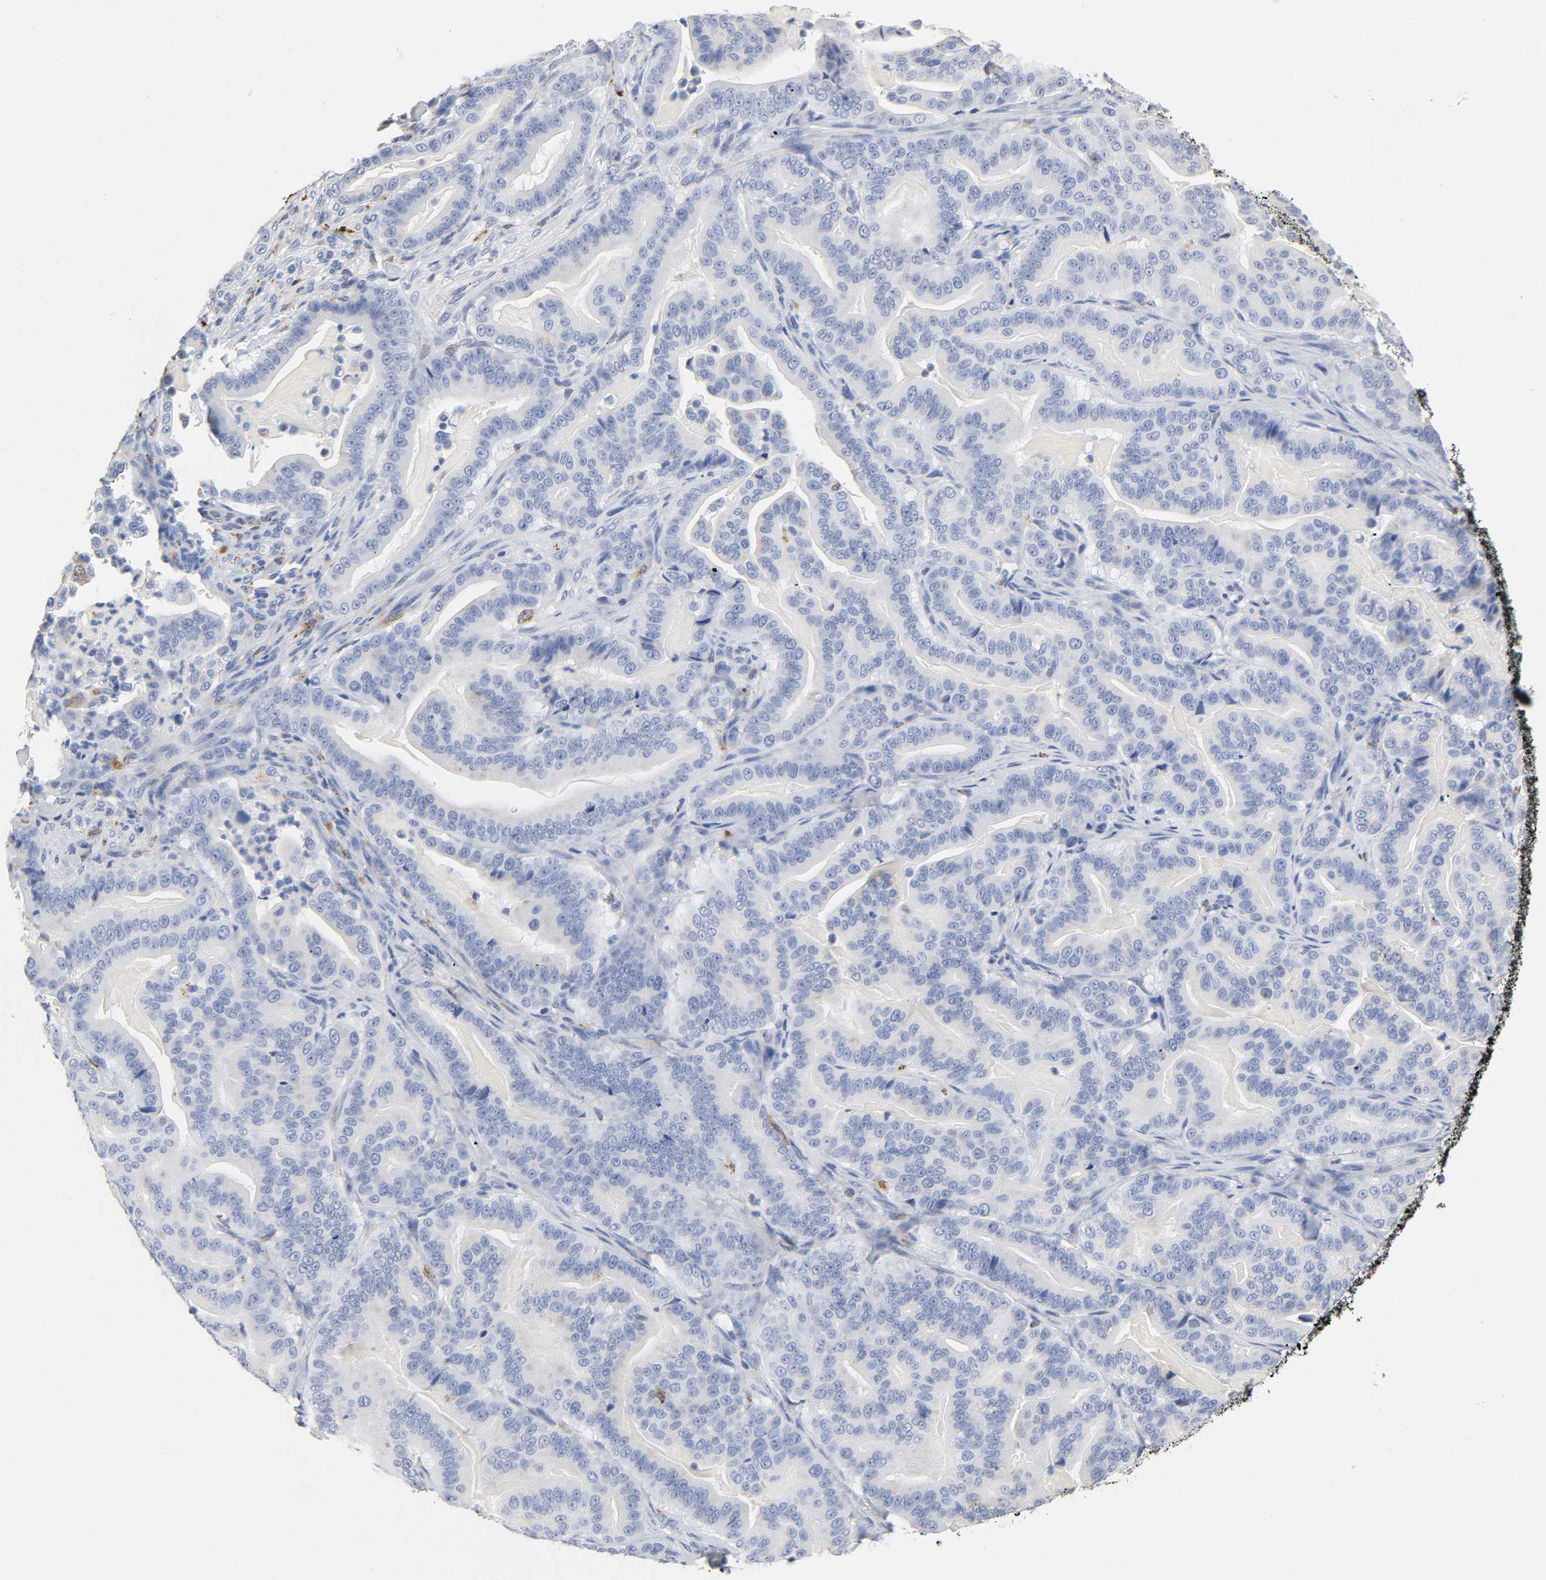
{"staining": {"intensity": "negative", "quantity": "none", "location": "none"}, "tissue": "pancreatic cancer", "cell_type": "Tumor cells", "image_type": "cancer", "snomed": [{"axis": "morphology", "description": "Adenocarcinoma, NOS"}, {"axis": "topography", "description": "Pancreas"}], "caption": "DAB (3,3'-diaminobenzidine) immunohistochemical staining of pancreatic adenocarcinoma exhibits no significant positivity in tumor cells.", "gene": "PLP1", "patient": {"sex": "male", "age": 63}}